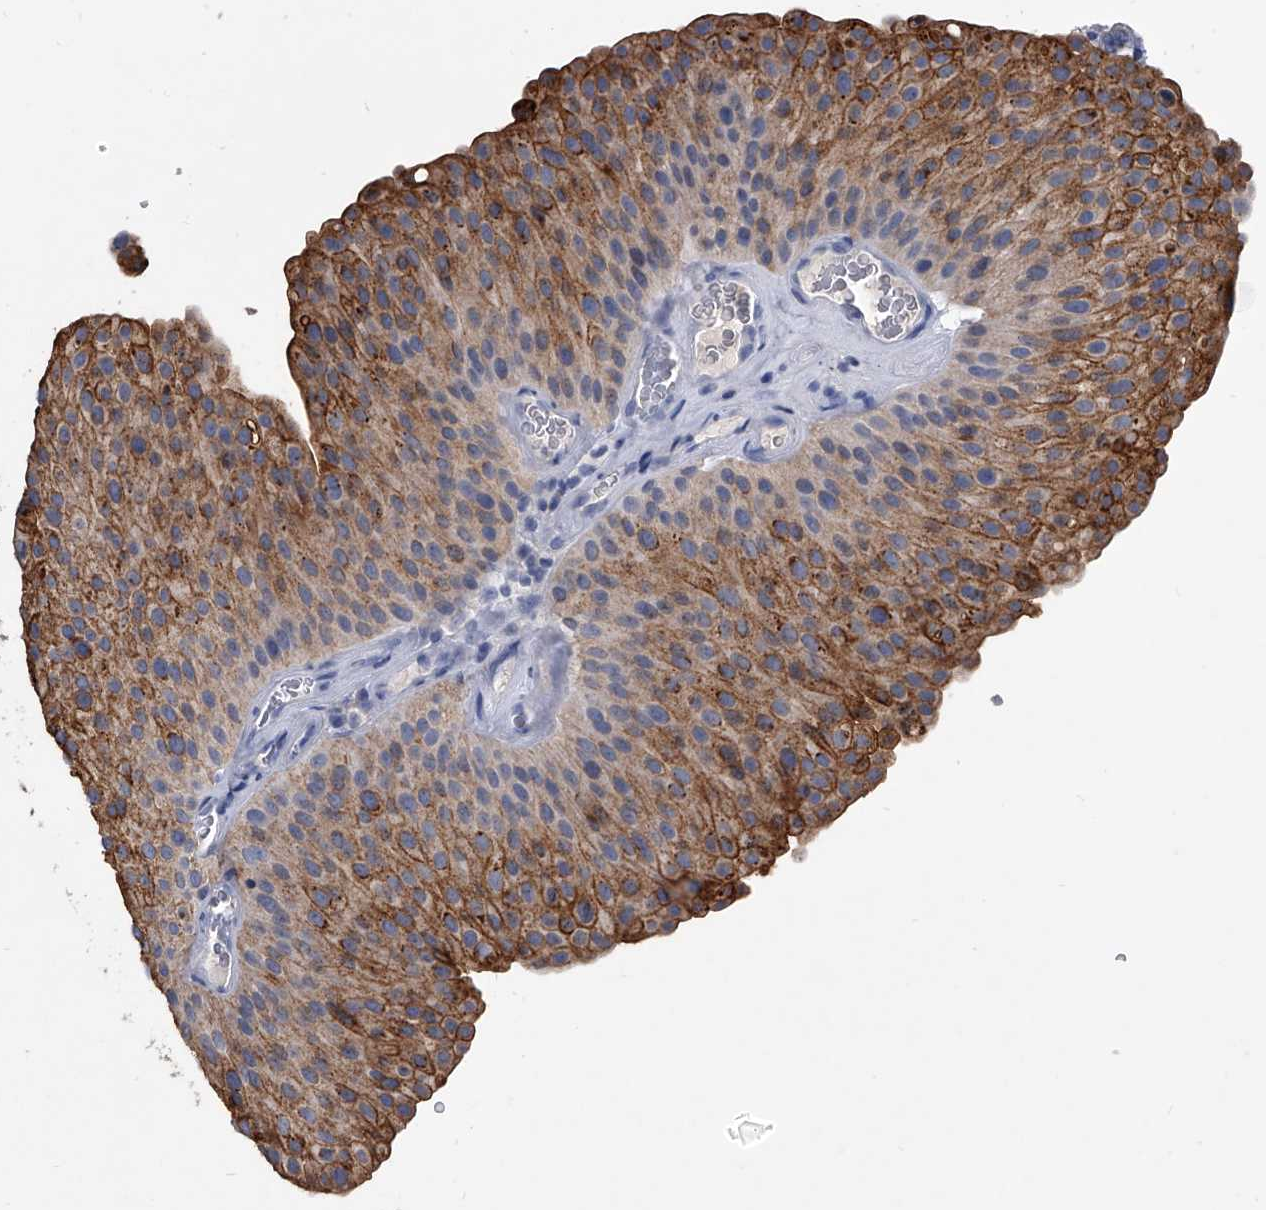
{"staining": {"intensity": "strong", "quantity": ">75%", "location": "cytoplasmic/membranous"}, "tissue": "urothelial cancer", "cell_type": "Tumor cells", "image_type": "cancer", "snomed": [{"axis": "morphology", "description": "Urothelial carcinoma, Low grade"}, {"axis": "topography", "description": "Smooth muscle"}, {"axis": "topography", "description": "Urinary bladder"}], "caption": "The photomicrograph demonstrates immunohistochemical staining of urothelial cancer. There is strong cytoplasmic/membranous staining is identified in about >75% of tumor cells. Using DAB (brown) and hematoxylin (blue) stains, captured at high magnification using brightfield microscopy.", "gene": "BCAS1", "patient": {"sex": "male", "age": 60}}